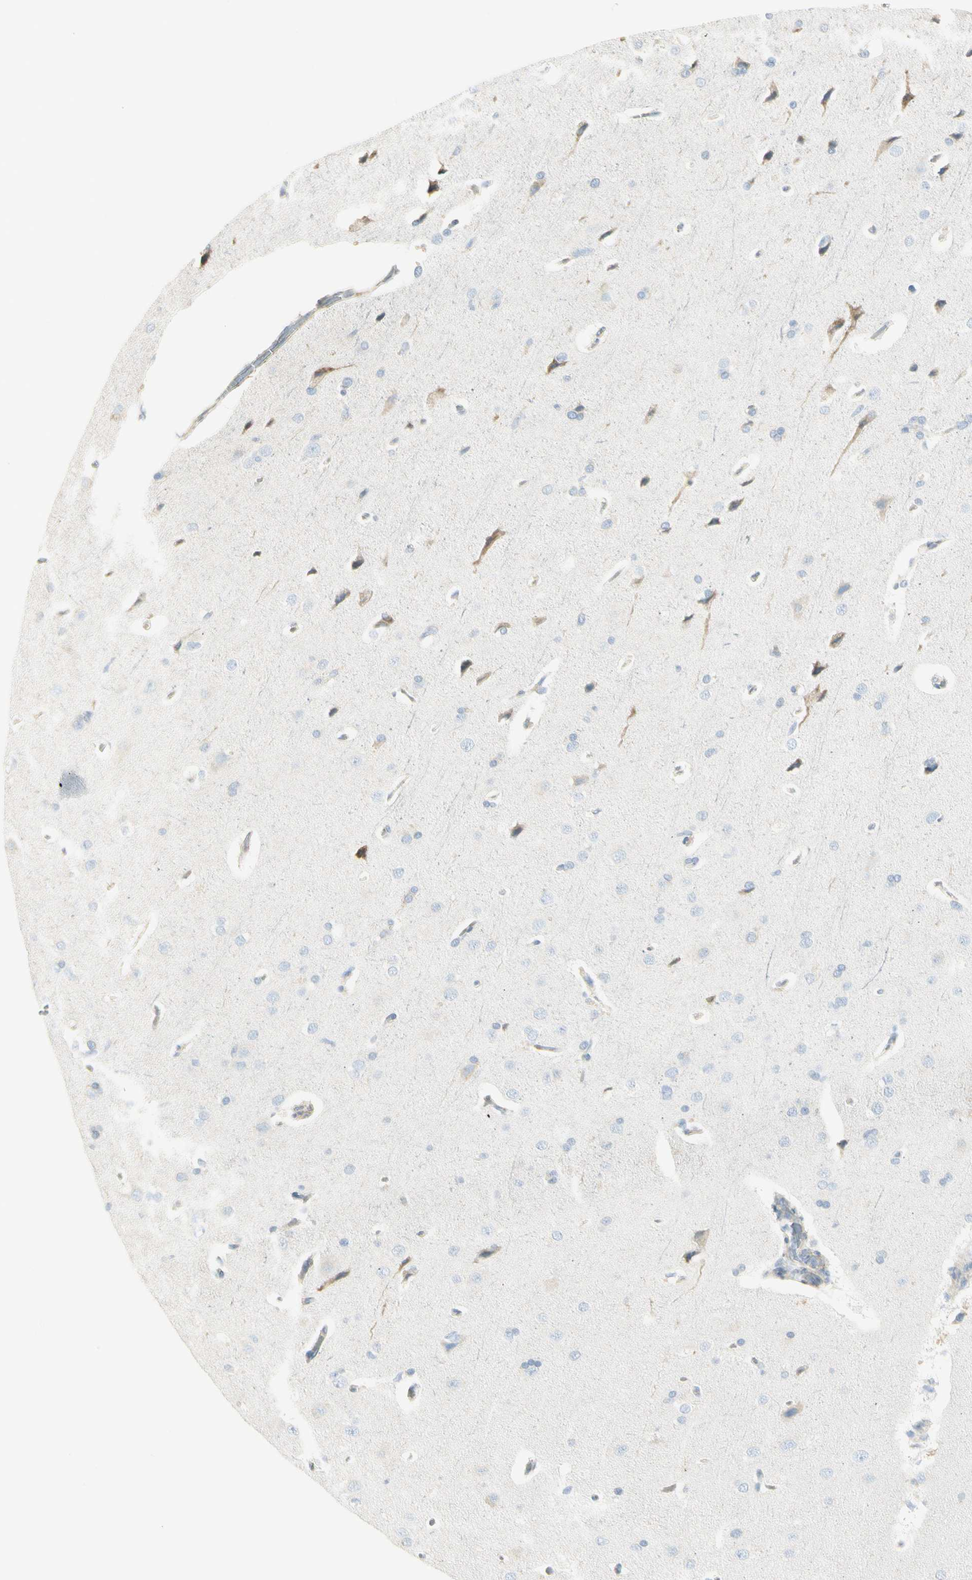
{"staining": {"intensity": "negative", "quantity": "none", "location": "none"}, "tissue": "cerebral cortex", "cell_type": "Endothelial cells", "image_type": "normal", "snomed": [{"axis": "morphology", "description": "Normal tissue, NOS"}, {"axis": "topography", "description": "Cerebral cortex"}], "caption": "The IHC micrograph has no significant positivity in endothelial cells of cerebral cortex. (Brightfield microscopy of DAB (3,3'-diaminobenzidine) IHC at high magnification).", "gene": "TNFSF11", "patient": {"sex": "male", "age": 62}}